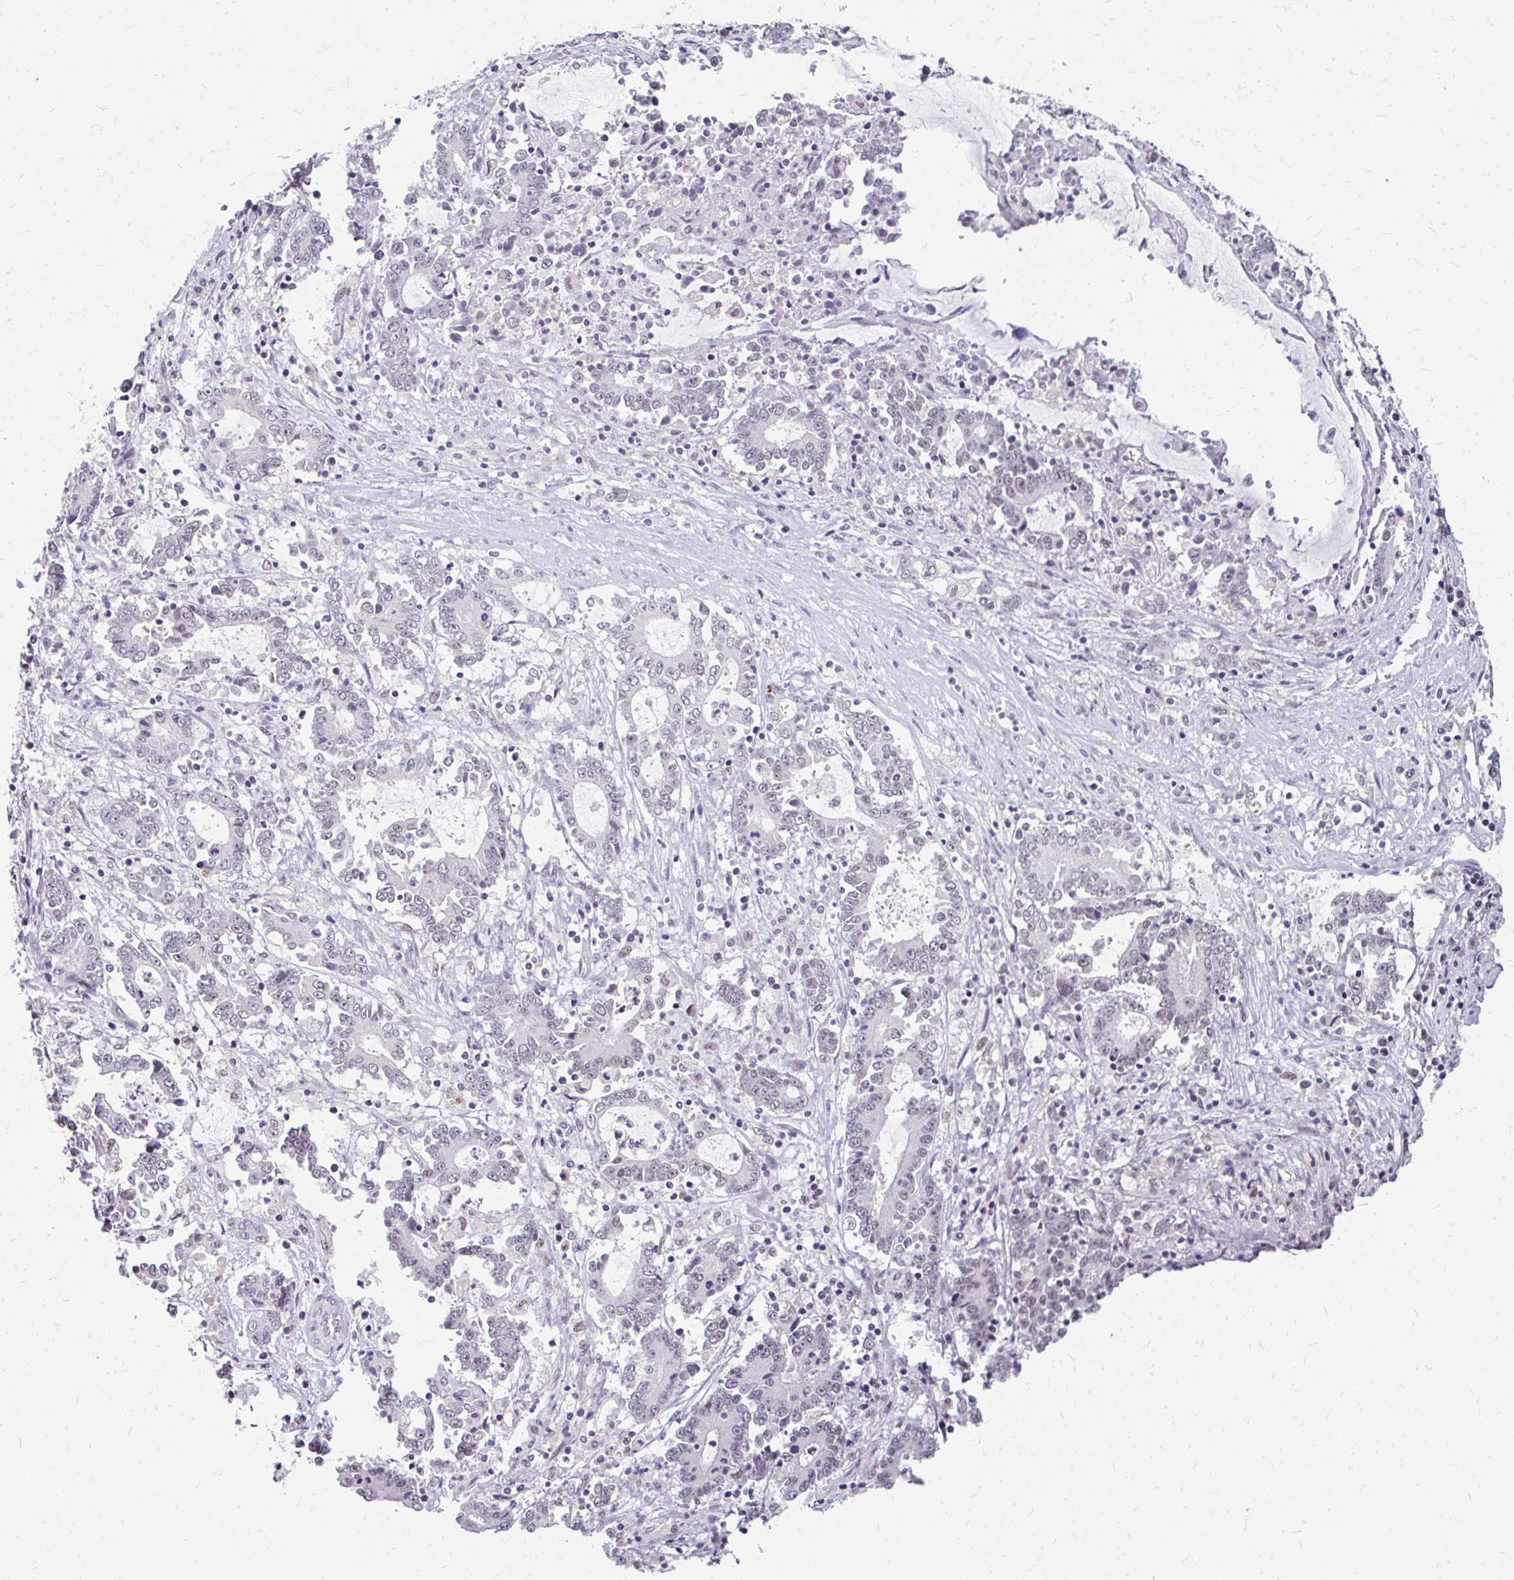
{"staining": {"intensity": "weak", "quantity": "25%-75%", "location": "nuclear"}, "tissue": "stomach cancer", "cell_type": "Tumor cells", "image_type": "cancer", "snomed": [{"axis": "morphology", "description": "Adenocarcinoma, NOS"}, {"axis": "topography", "description": "Stomach, upper"}], "caption": "Immunohistochemistry of human stomach adenocarcinoma reveals low levels of weak nuclear expression in about 25%-75% of tumor cells.", "gene": "GTF2H1", "patient": {"sex": "male", "age": 68}}